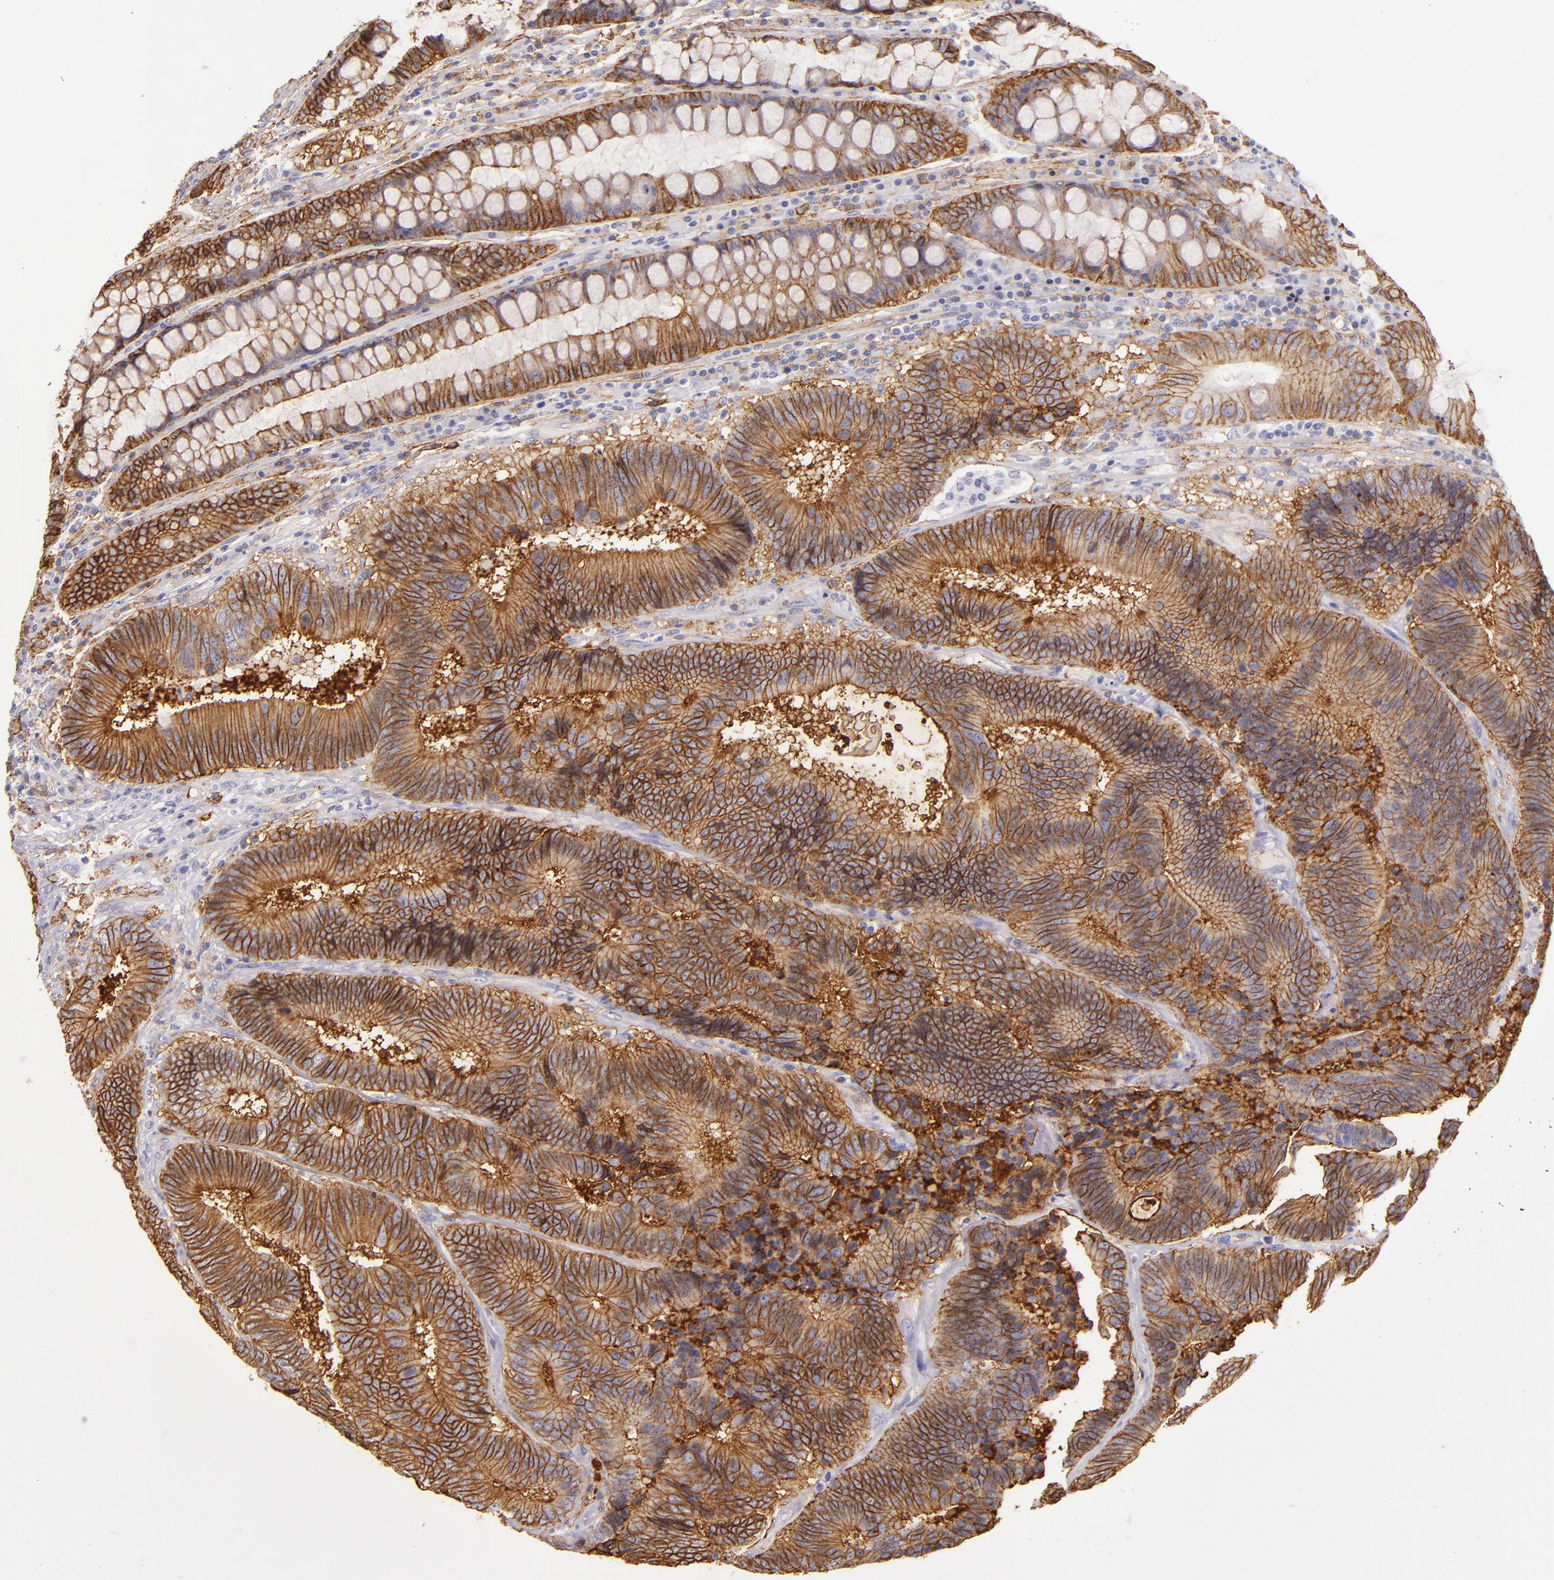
{"staining": {"intensity": "strong", "quantity": ">75%", "location": "cytoplasmic/membranous"}, "tissue": "colorectal cancer", "cell_type": "Tumor cells", "image_type": "cancer", "snomed": [{"axis": "morphology", "description": "Normal tissue, NOS"}, {"axis": "morphology", "description": "Adenocarcinoma, NOS"}, {"axis": "topography", "description": "Colon"}], "caption": "Colorectal adenocarcinoma was stained to show a protein in brown. There is high levels of strong cytoplasmic/membranous positivity in about >75% of tumor cells. The staining was performed using DAB (3,3'-diaminobenzidine) to visualize the protein expression in brown, while the nuclei were stained in blue with hematoxylin (Magnification: 20x).", "gene": "CD9", "patient": {"sex": "female", "age": 78}}